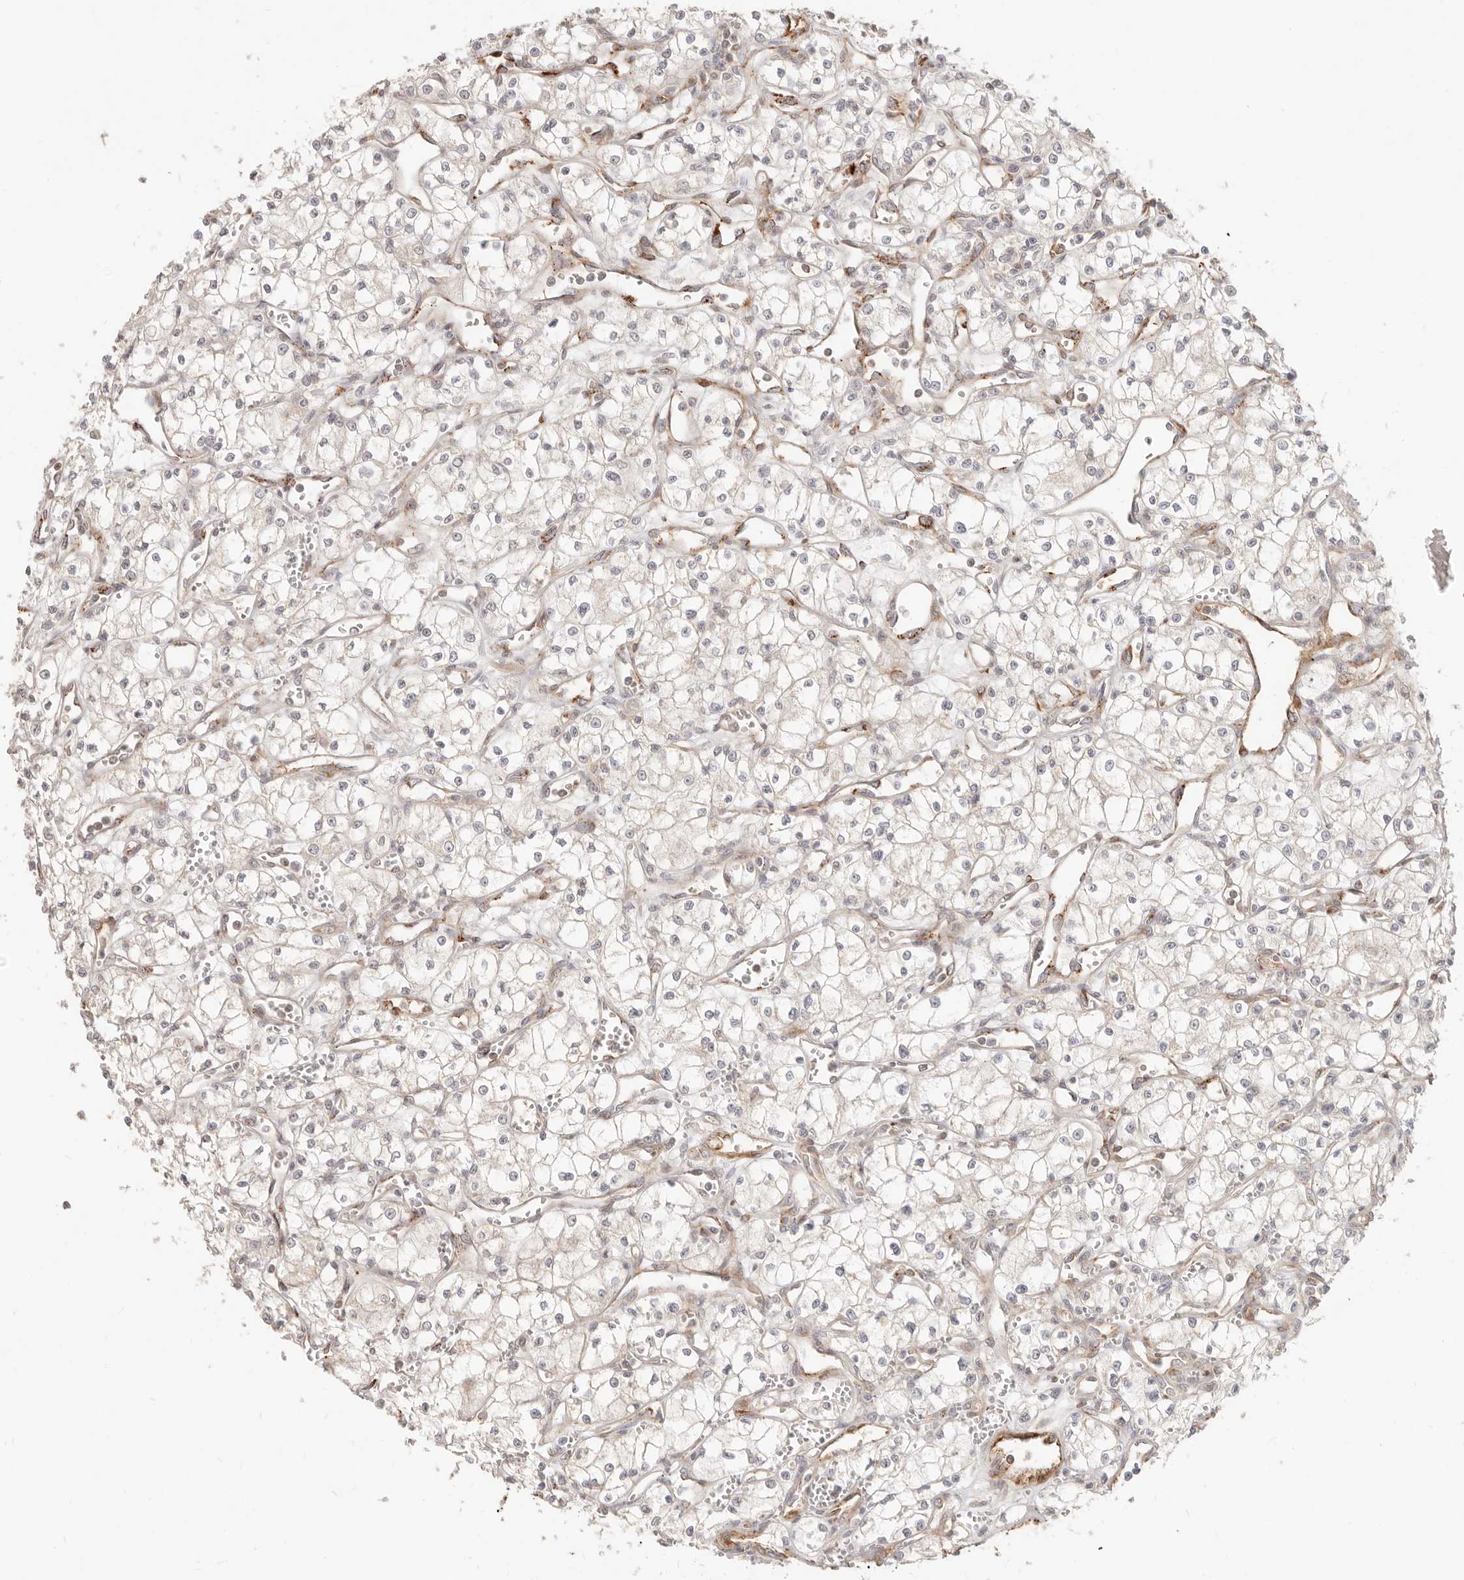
{"staining": {"intensity": "negative", "quantity": "none", "location": "none"}, "tissue": "renal cancer", "cell_type": "Tumor cells", "image_type": "cancer", "snomed": [{"axis": "morphology", "description": "Adenocarcinoma, NOS"}, {"axis": "topography", "description": "Kidney"}], "caption": "Immunohistochemistry image of neoplastic tissue: renal cancer stained with DAB displays no significant protein expression in tumor cells.", "gene": "SASS6", "patient": {"sex": "male", "age": 59}}